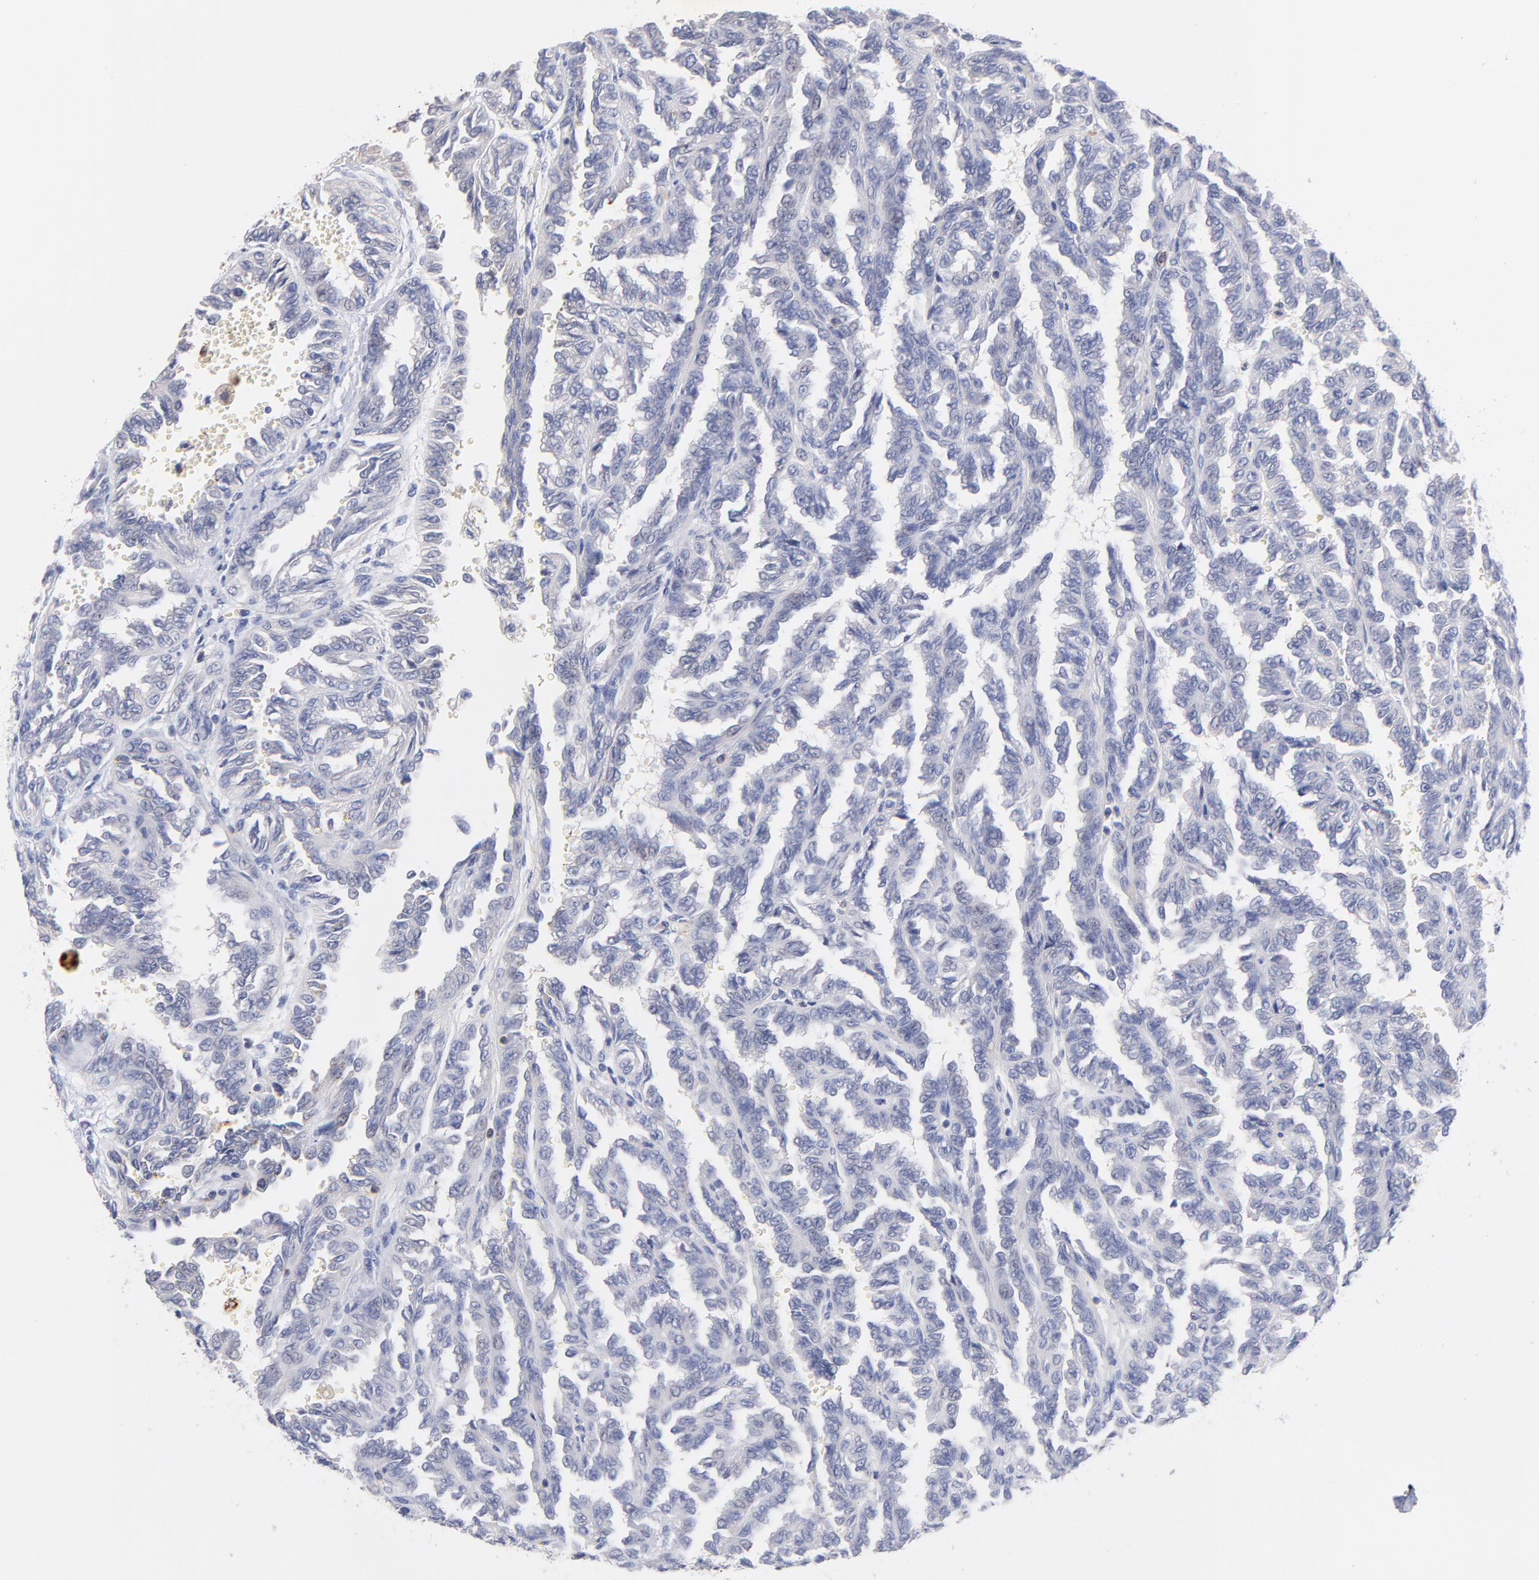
{"staining": {"intensity": "negative", "quantity": "none", "location": "none"}, "tissue": "renal cancer", "cell_type": "Tumor cells", "image_type": "cancer", "snomed": [{"axis": "morphology", "description": "Inflammation, NOS"}, {"axis": "morphology", "description": "Adenocarcinoma, NOS"}, {"axis": "topography", "description": "Kidney"}], "caption": "Tumor cells show no significant protein expression in adenocarcinoma (renal). (DAB immunohistochemistry (IHC), high magnification).", "gene": "KREMEN2", "patient": {"sex": "male", "age": 68}}